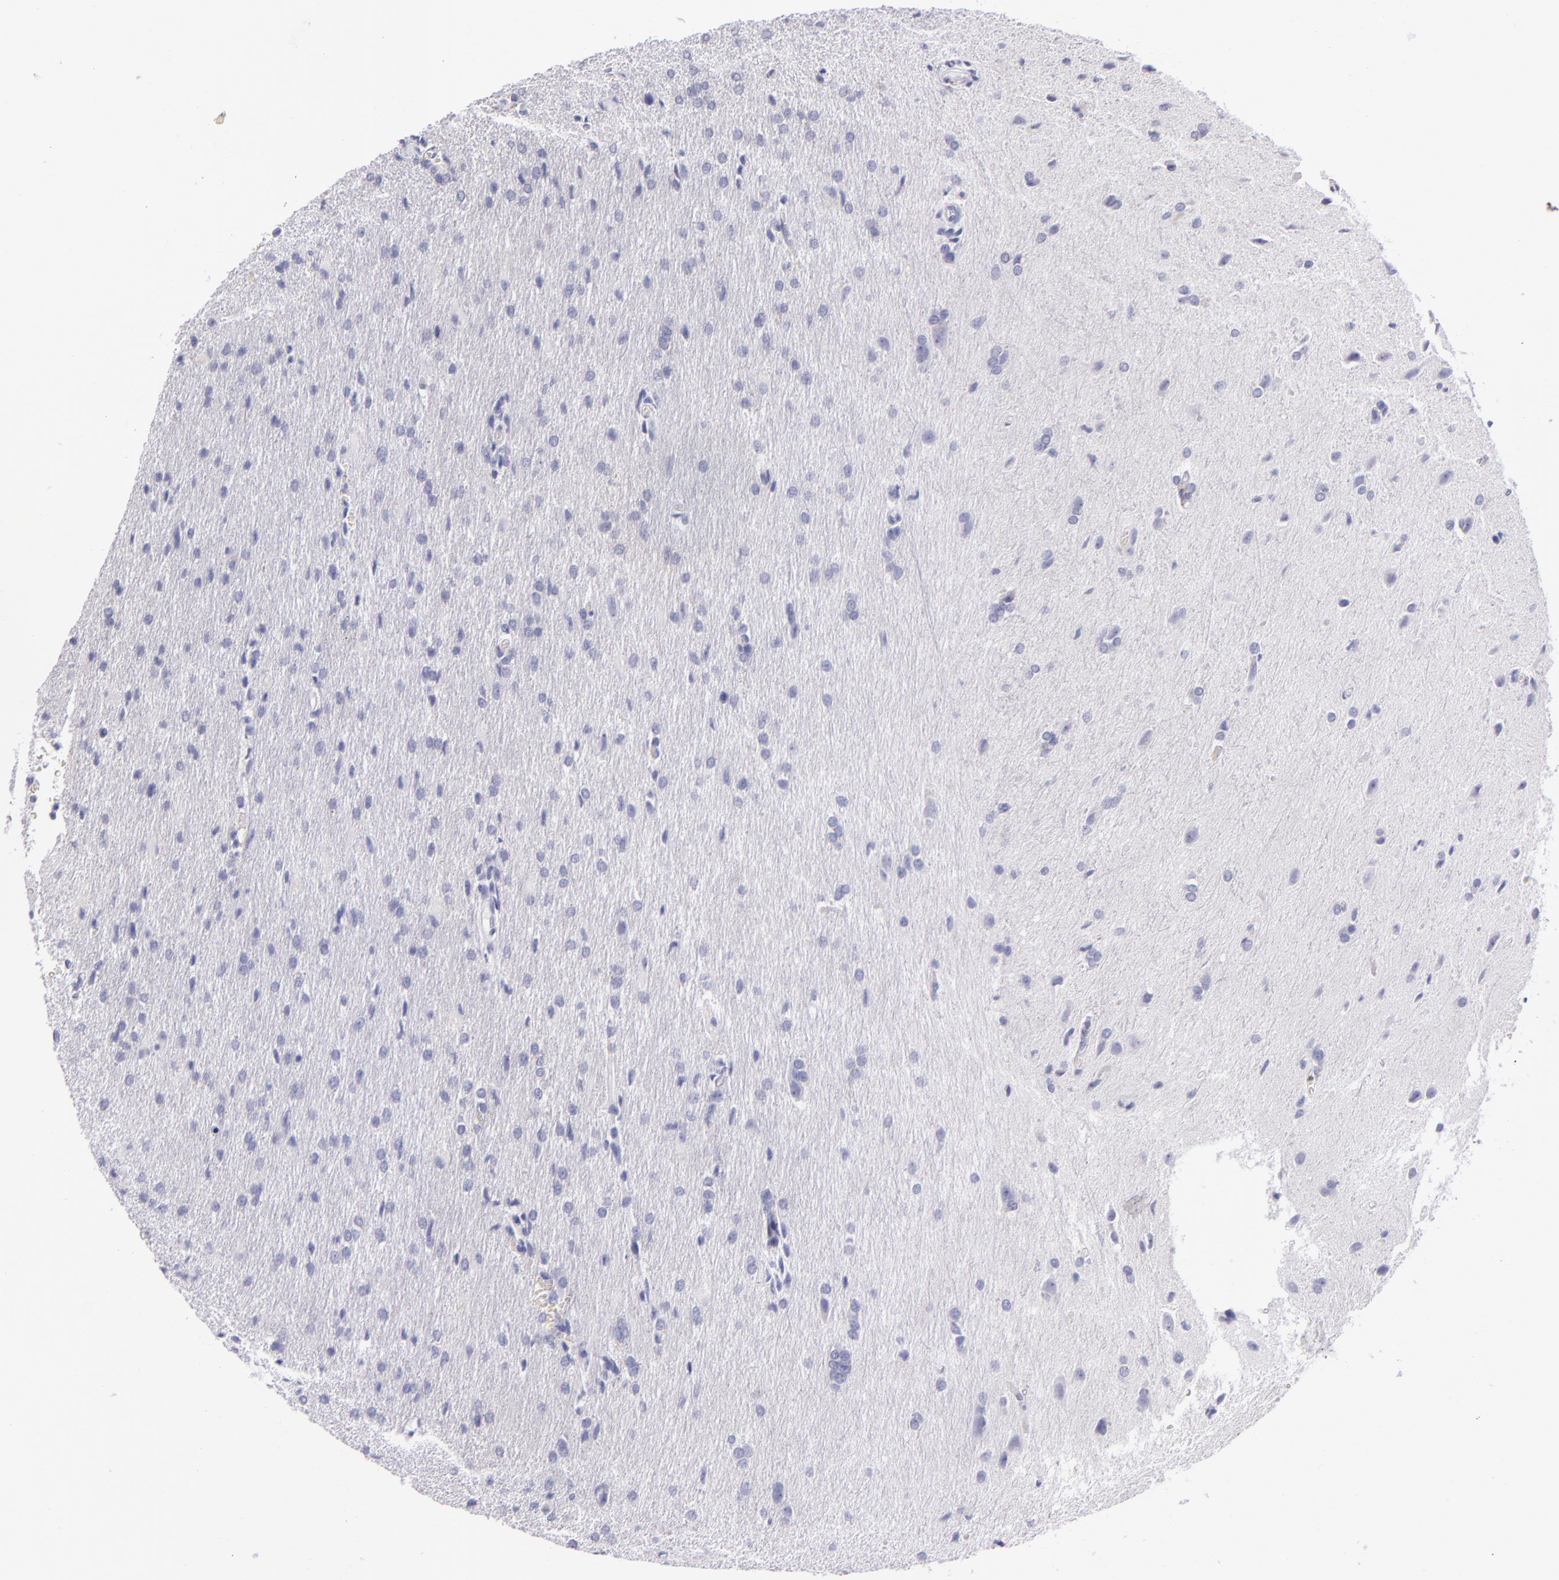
{"staining": {"intensity": "negative", "quantity": "none", "location": "none"}, "tissue": "glioma", "cell_type": "Tumor cells", "image_type": "cancer", "snomed": [{"axis": "morphology", "description": "Glioma, malignant, High grade"}, {"axis": "topography", "description": "Brain"}], "caption": "Immunohistochemistry (IHC) photomicrograph of human malignant glioma (high-grade) stained for a protein (brown), which demonstrates no staining in tumor cells.", "gene": "CDH3", "patient": {"sex": "male", "age": 68}}